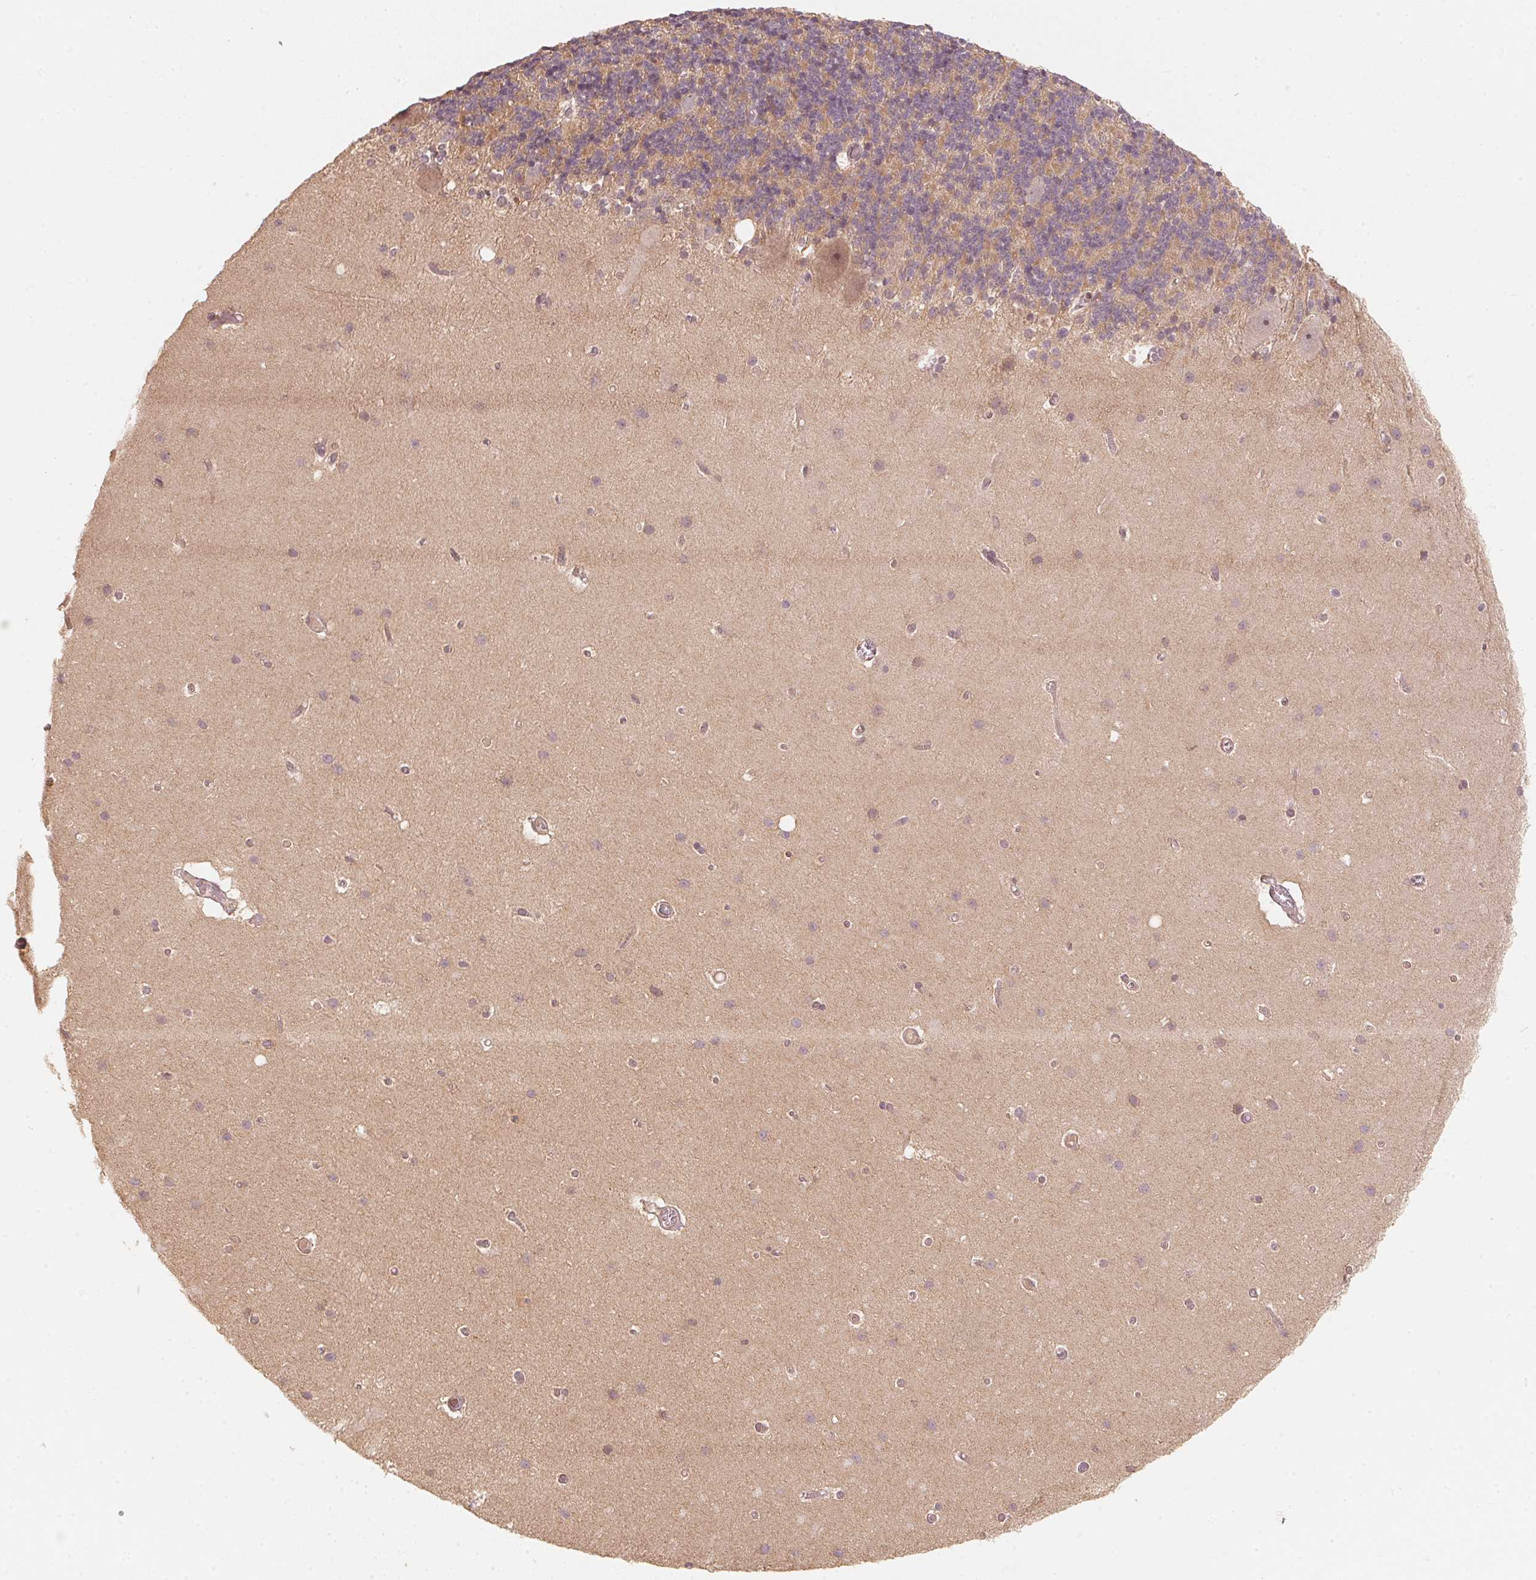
{"staining": {"intensity": "negative", "quantity": "none", "location": "none"}, "tissue": "cerebellum", "cell_type": "Cells in granular layer", "image_type": "normal", "snomed": [{"axis": "morphology", "description": "Normal tissue, NOS"}, {"axis": "topography", "description": "Cerebellum"}], "caption": "Micrograph shows no significant protein positivity in cells in granular layer of normal cerebellum. (Stains: DAB (3,3'-diaminobenzidine) IHC with hematoxylin counter stain, Microscopy: brightfield microscopy at high magnification).", "gene": "C2orf73", "patient": {"sex": "male", "age": 70}}